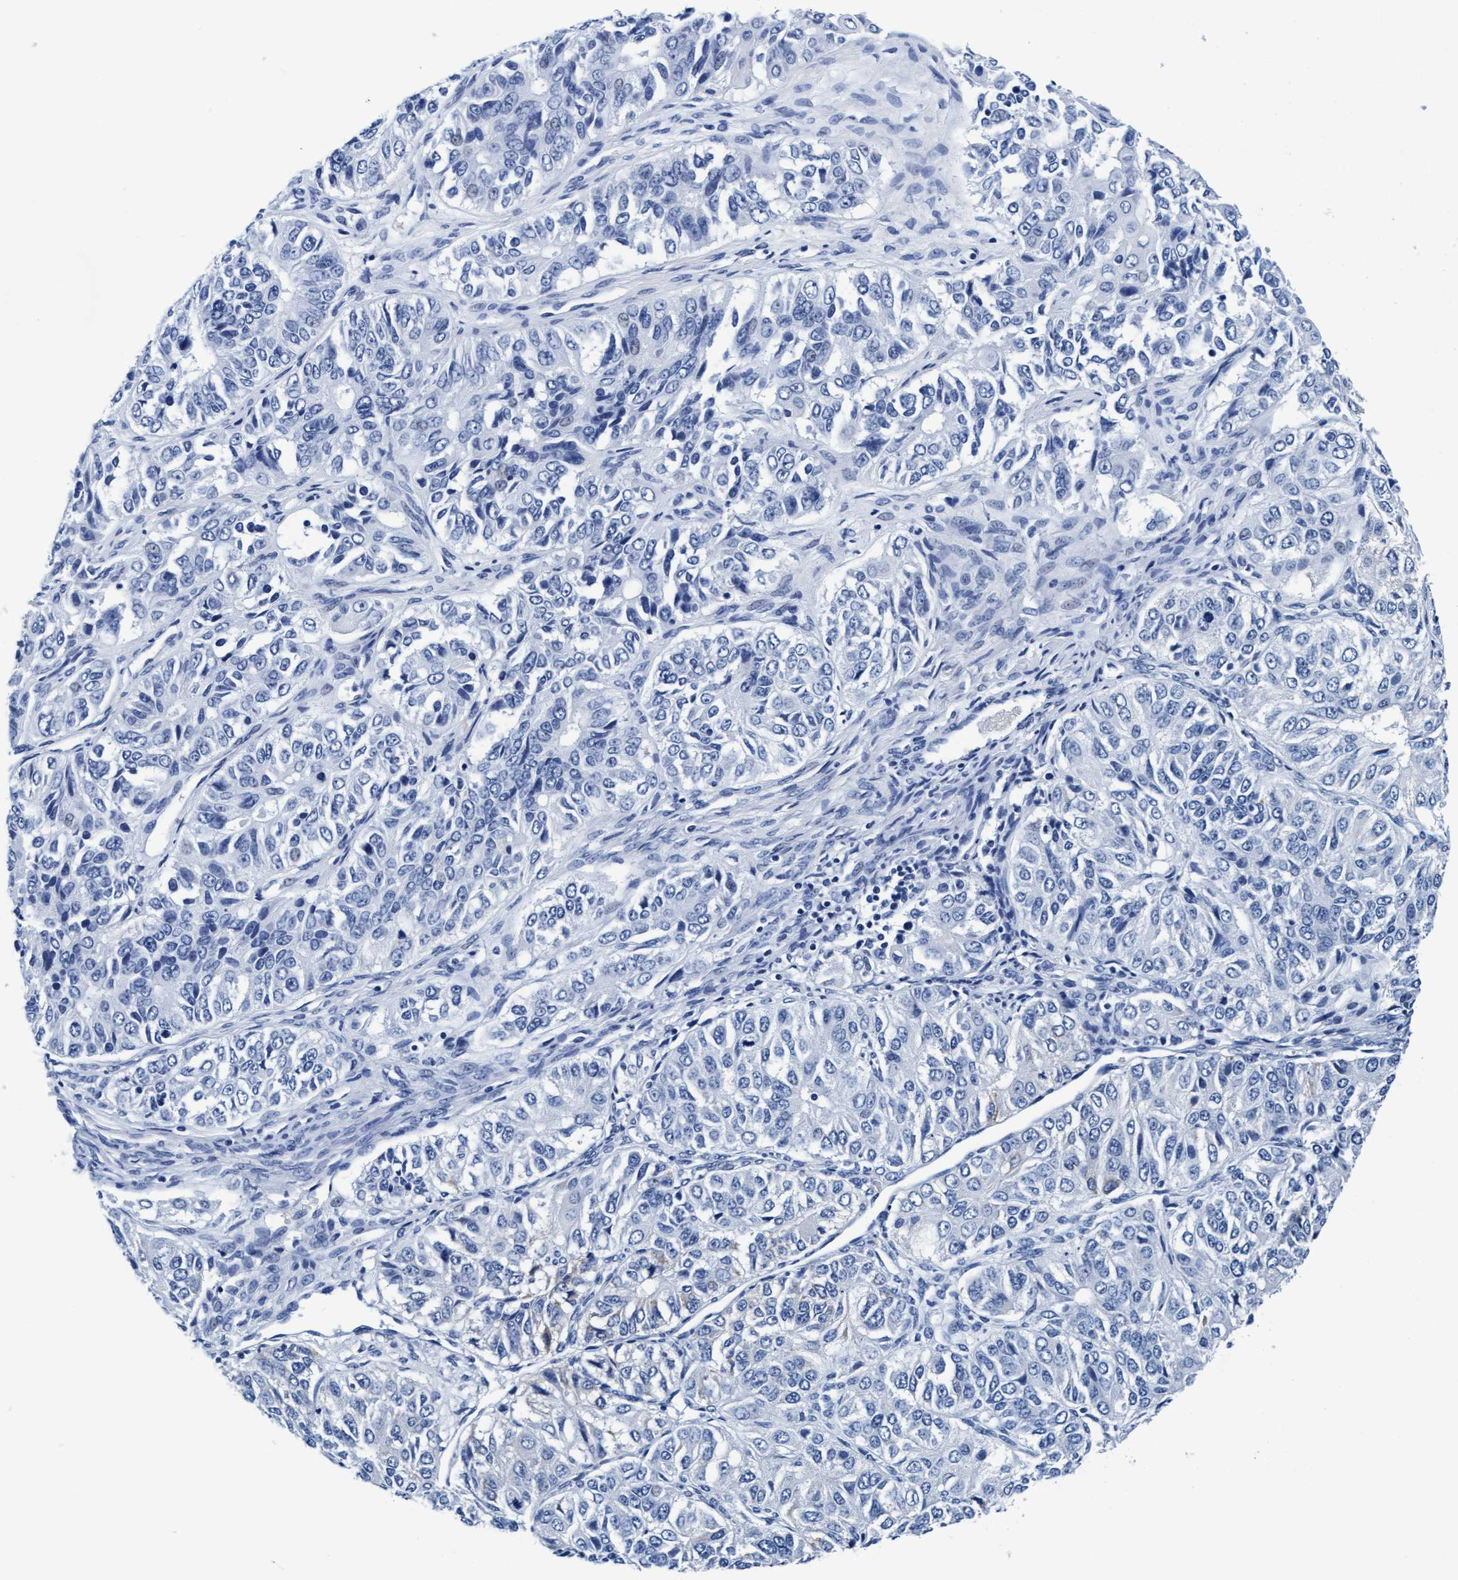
{"staining": {"intensity": "negative", "quantity": "none", "location": "none"}, "tissue": "ovarian cancer", "cell_type": "Tumor cells", "image_type": "cancer", "snomed": [{"axis": "morphology", "description": "Carcinoma, endometroid"}, {"axis": "topography", "description": "Ovary"}], "caption": "High power microscopy image of an immunohistochemistry image of ovarian cancer (endometroid carcinoma), revealing no significant expression in tumor cells.", "gene": "ARSG", "patient": {"sex": "female", "age": 51}}